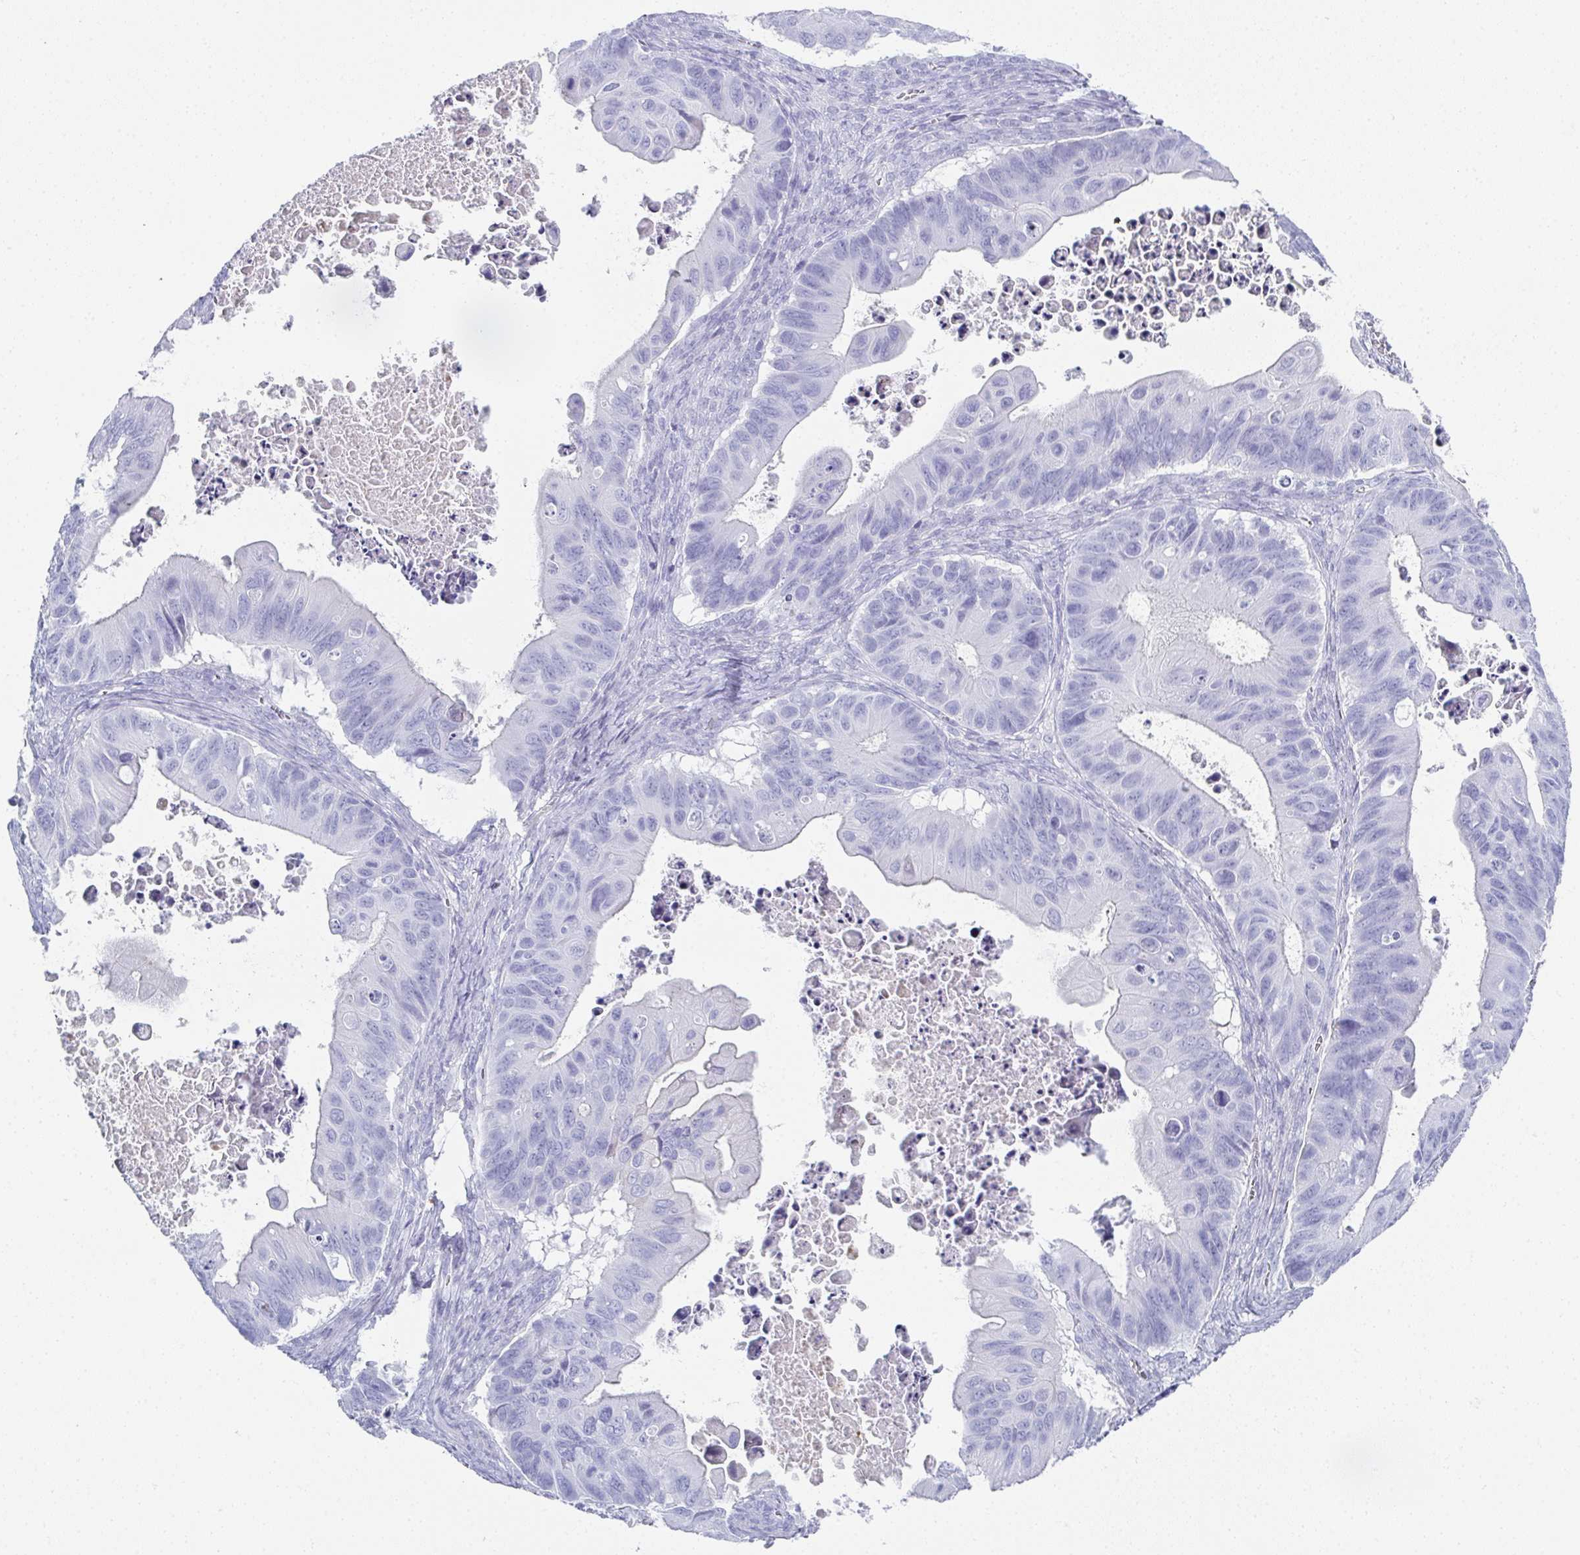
{"staining": {"intensity": "negative", "quantity": "none", "location": "none"}, "tissue": "ovarian cancer", "cell_type": "Tumor cells", "image_type": "cancer", "snomed": [{"axis": "morphology", "description": "Cystadenocarcinoma, mucinous, NOS"}, {"axis": "topography", "description": "Ovary"}], "caption": "Immunohistochemistry (IHC) photomicrograph of ovarian mucinous cystadenocarcinoma stained for a protein (brown), which reveals no expression in tumor cells.", "gene": "SYCP1", "patient": {"sex": "female", "age": 64}}